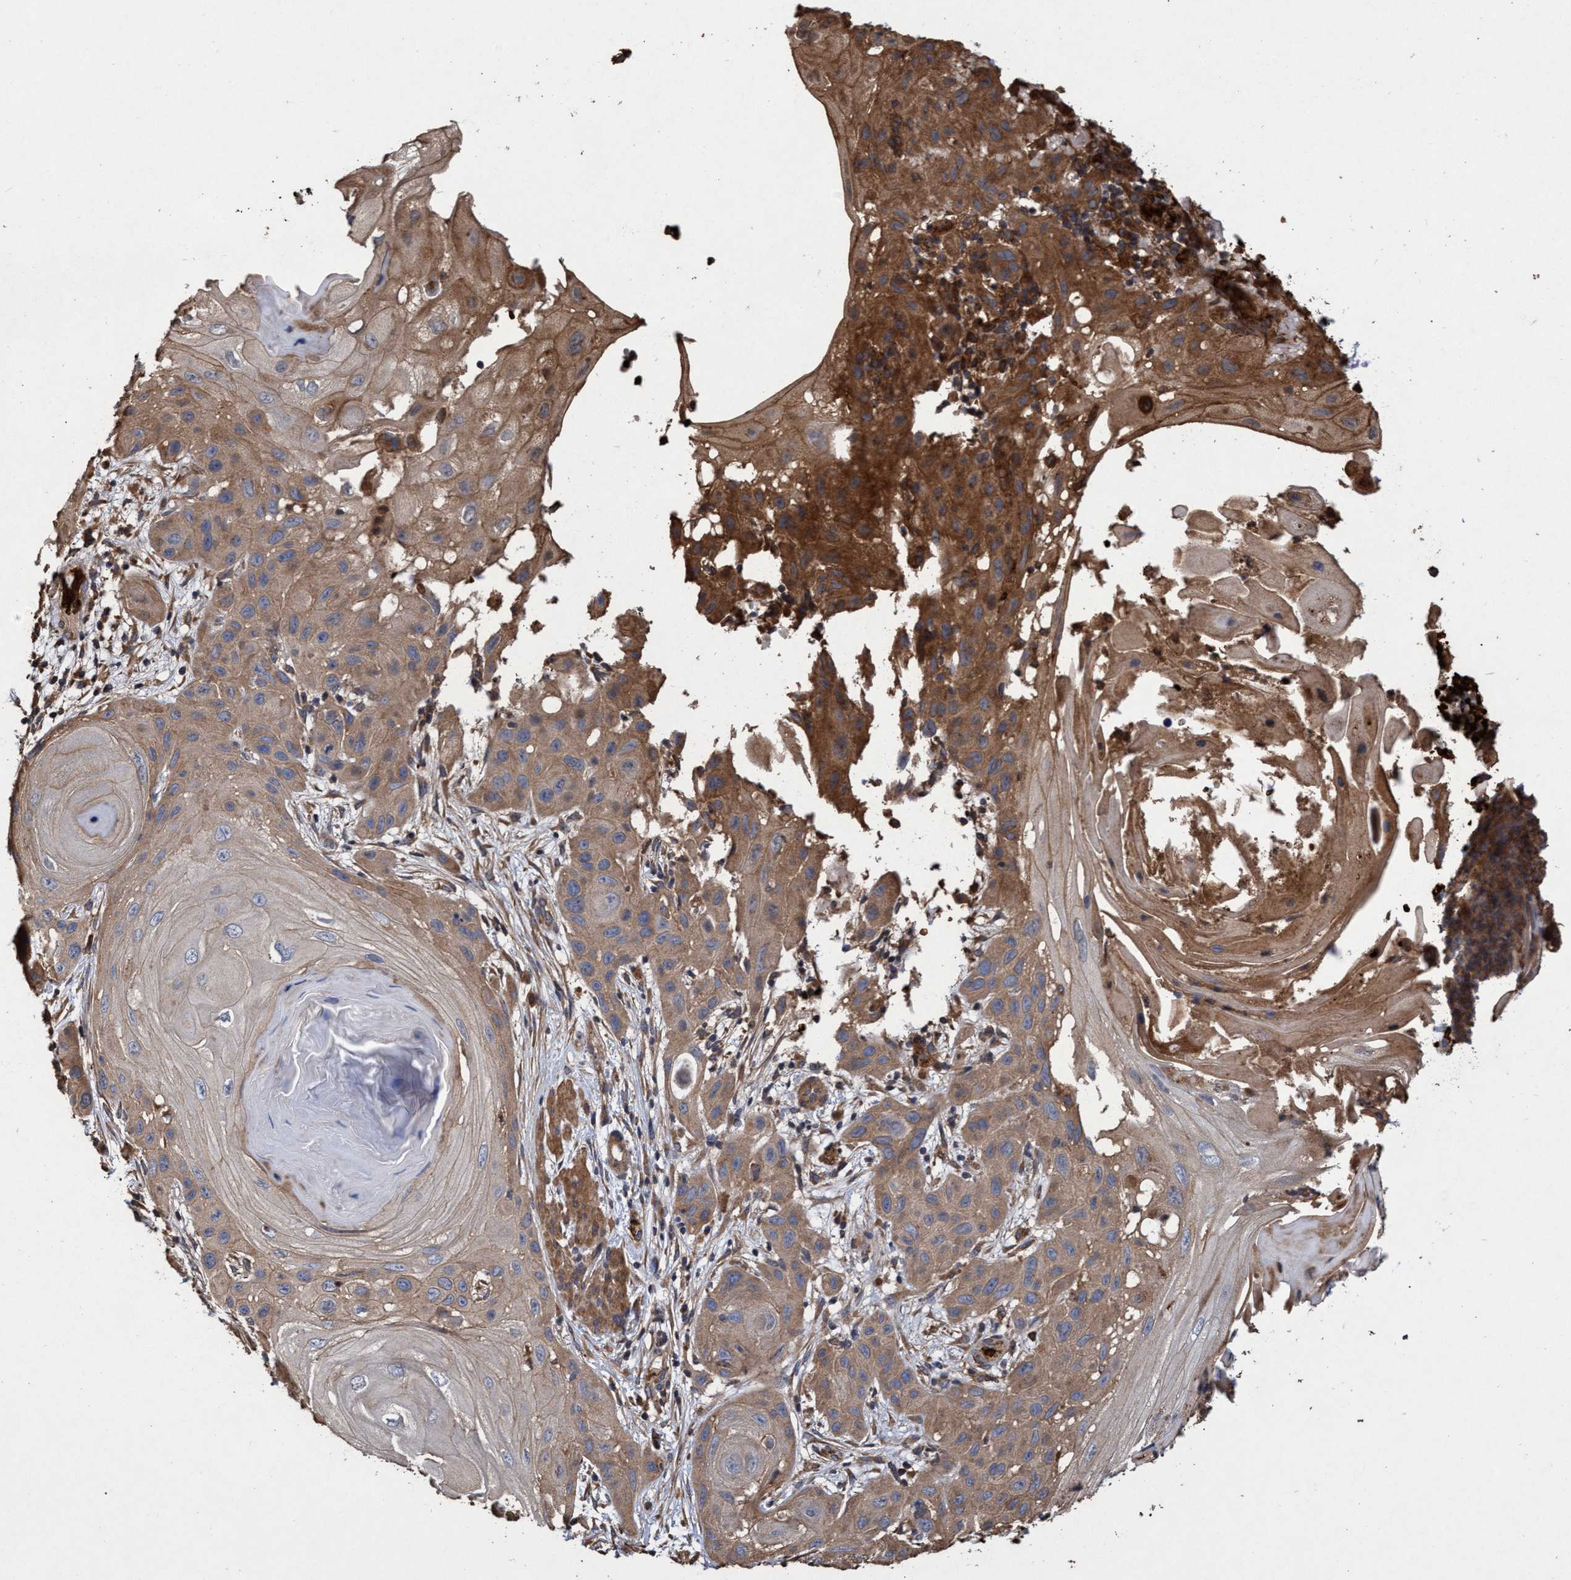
{"staining": {"intensity": "moderate", "quantity": ">75%", "location": "cytoplasmic/membranous"}, "tissue": "skin cancer", "cell_type": "Tumor cells", "image_type": "cancer", "snomed": [{"axis": "morphology", "description": "Squamous cell carcinoma, NOS"}, {"axis": "topography", "description": "Skin"}], "caption": "Immunohistochemical staining of squamous cell carcinoma (skin) demonstrates moderate cytoplasmic/membranous protein staining in about >75% of tumor cells.", "gene": "CHMP6", "patient": {"sex": "female", "age": 96}}